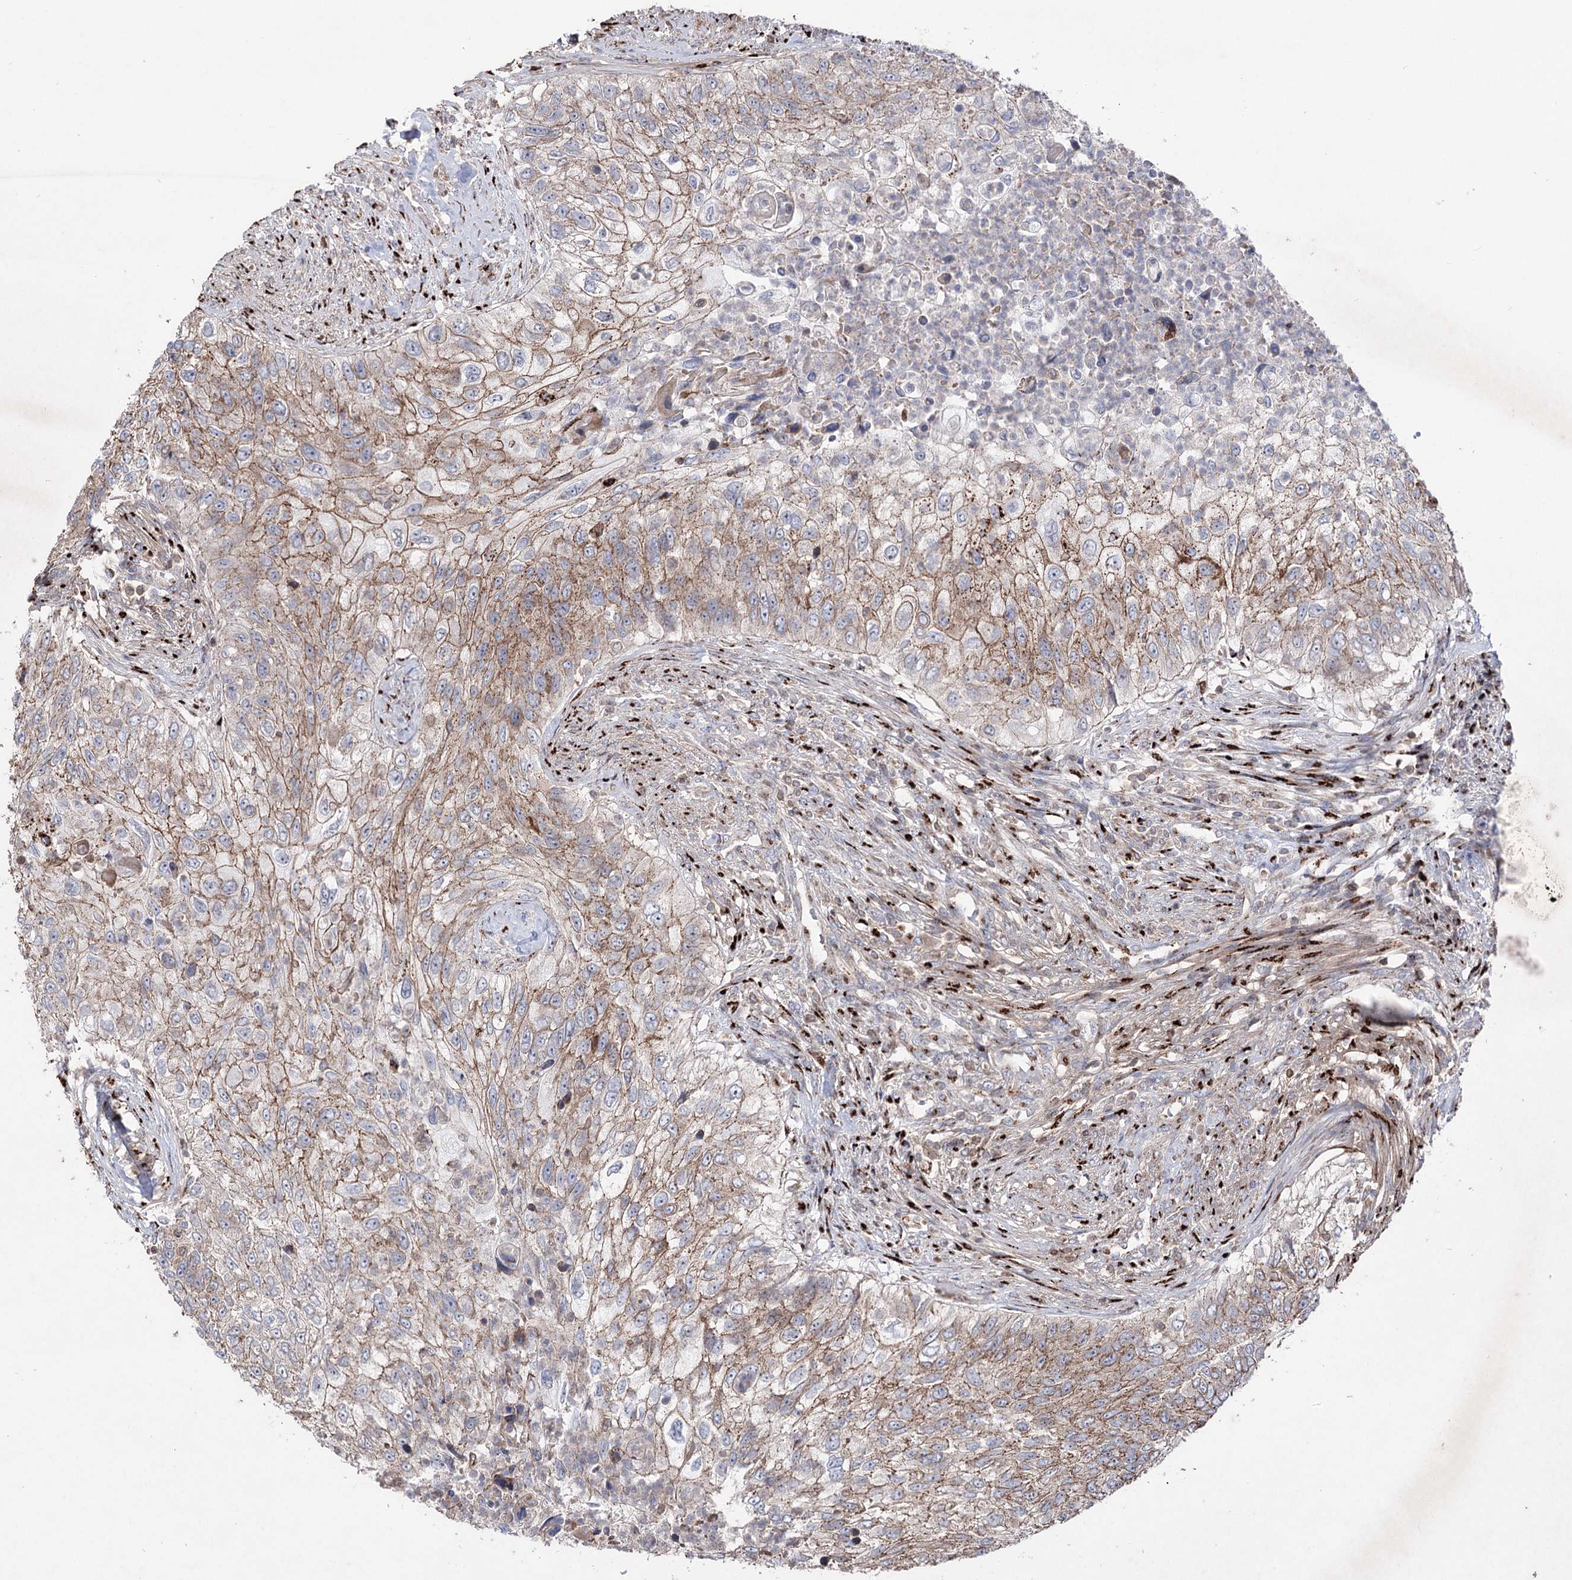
{"staining": {"intensity": "moderate", "quantity": ">75%", "location": "cytoplasmic/membranous"}, "tissue": "urothelial cancer", "cell_type": "Tumor cells", "image_type": "cancer", "snomed": [{"axis": "morphology", "description": "Urothelial carcinoma, High grade"}, {"axis": "topography", "description": "Urinary bladder"}], "caption": "Tumor cells exhibit moderate cytoplasmic/membranous expression in about >75% of cells in urothelial cancer.", "gene": "ARHGAP20", "patient": {"sex": "female", "age": 60}}